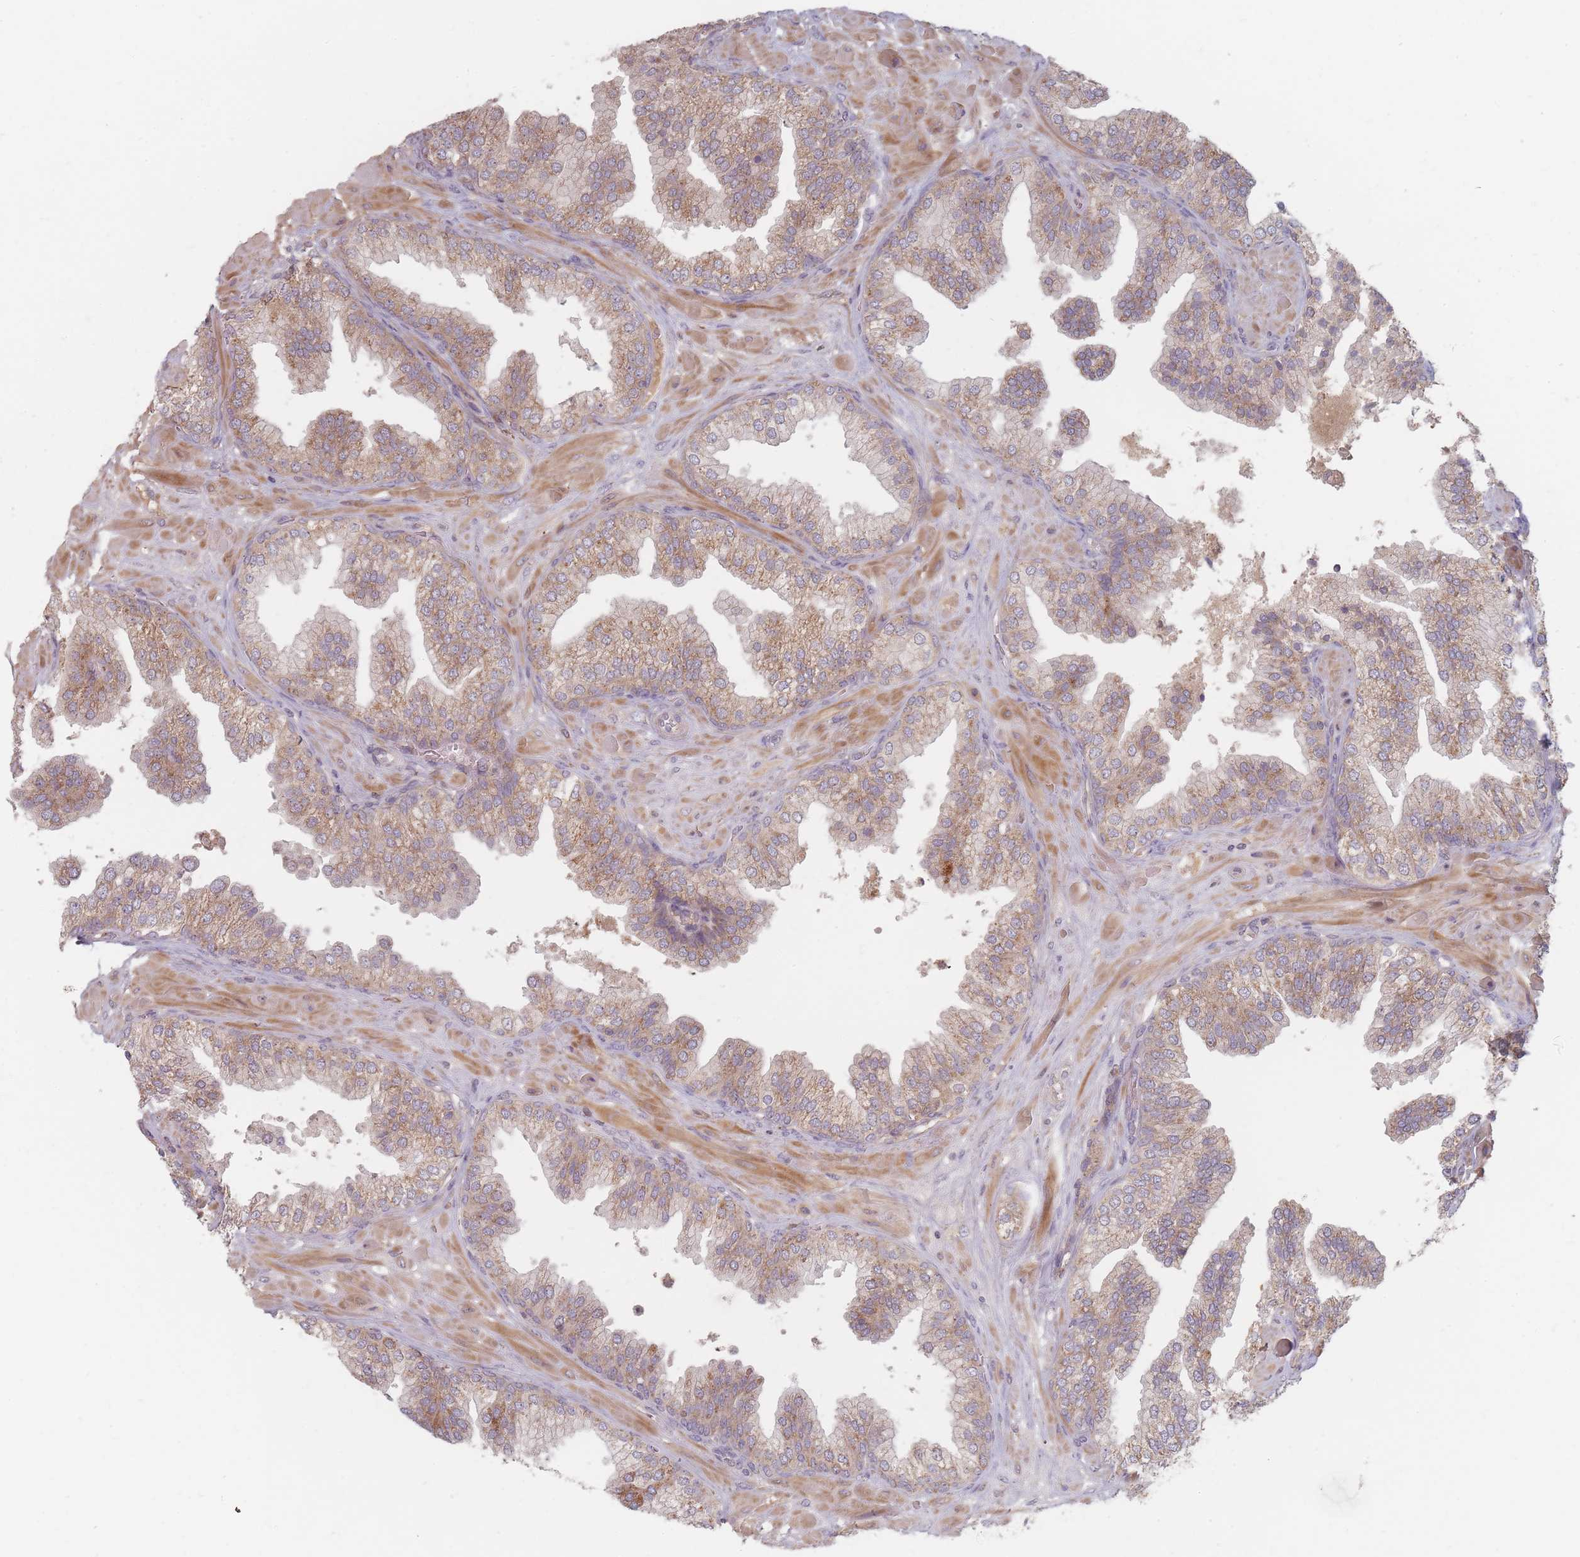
{"staining": {"intensity": "moderate", "quantity": ">75%", "location": "cytoplasmic/membranous"}, "tissue": "prostate cancer", "cell_type": "Tumor cells", "image_type": "cancer", "snomed": [{"axis": "morphology", "description": "Adenocarcinoma, High grade"}, {"axis": "topography", "description": "Prostate"}], "caption": "IHC image of prostate cancer (adenocarcinoma (high-grade)) stained for a protein (brown), which demonstrates medium levels of moderate cytoplasmic/membranous staining in approximately >75% of tumor cells.", "gene": "SLC35F3", "patient": {"sex": "male", "age": 55}}